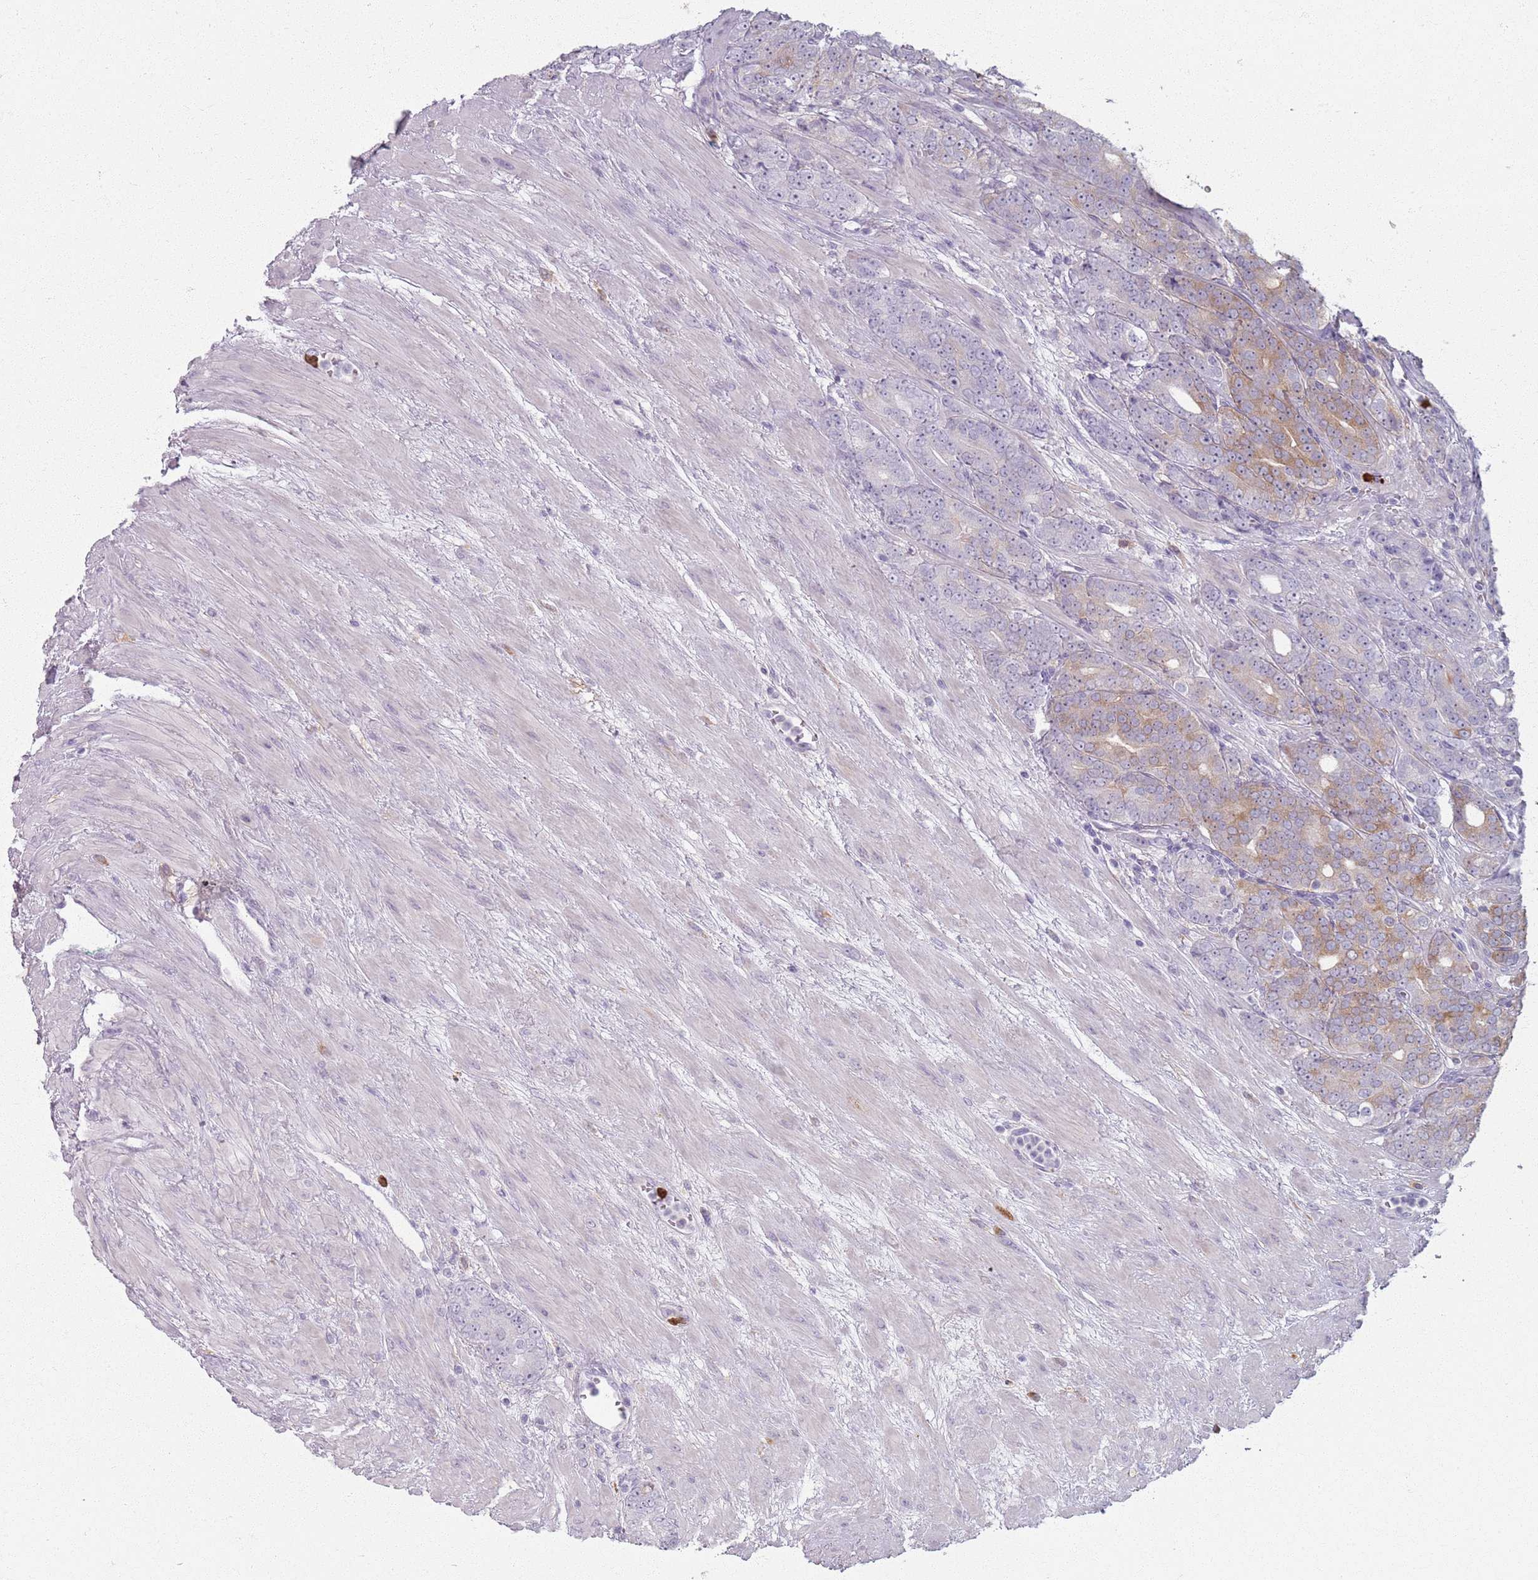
{"staining": {"intensity": "moderate", "quantity": "<25%", "location": "cytoplasmic/membranous"}, "tissue": "prostate cancer", "cell_type": "Tumor cells", "image_type": "cancer", "snomed": [{"axis": "morphology", "description": "Adenocarcinoma, High grade"}, {"axis": "topography", "description": "Prostate"}], "caption": "High-power microscopy captured an IHC histopathology image of prostate cancer (adenocarcinoma (high-grade)), revealing moderate cytoplasmic/membranous staining in approximately <25% of tumor cells. Using DAB (brown) and hematoxylin (blue) stains, captured at high magnification using brightfield microscopy.", "gene": "GDPGP1", "patient": {"sex": "male", "age": 64}}